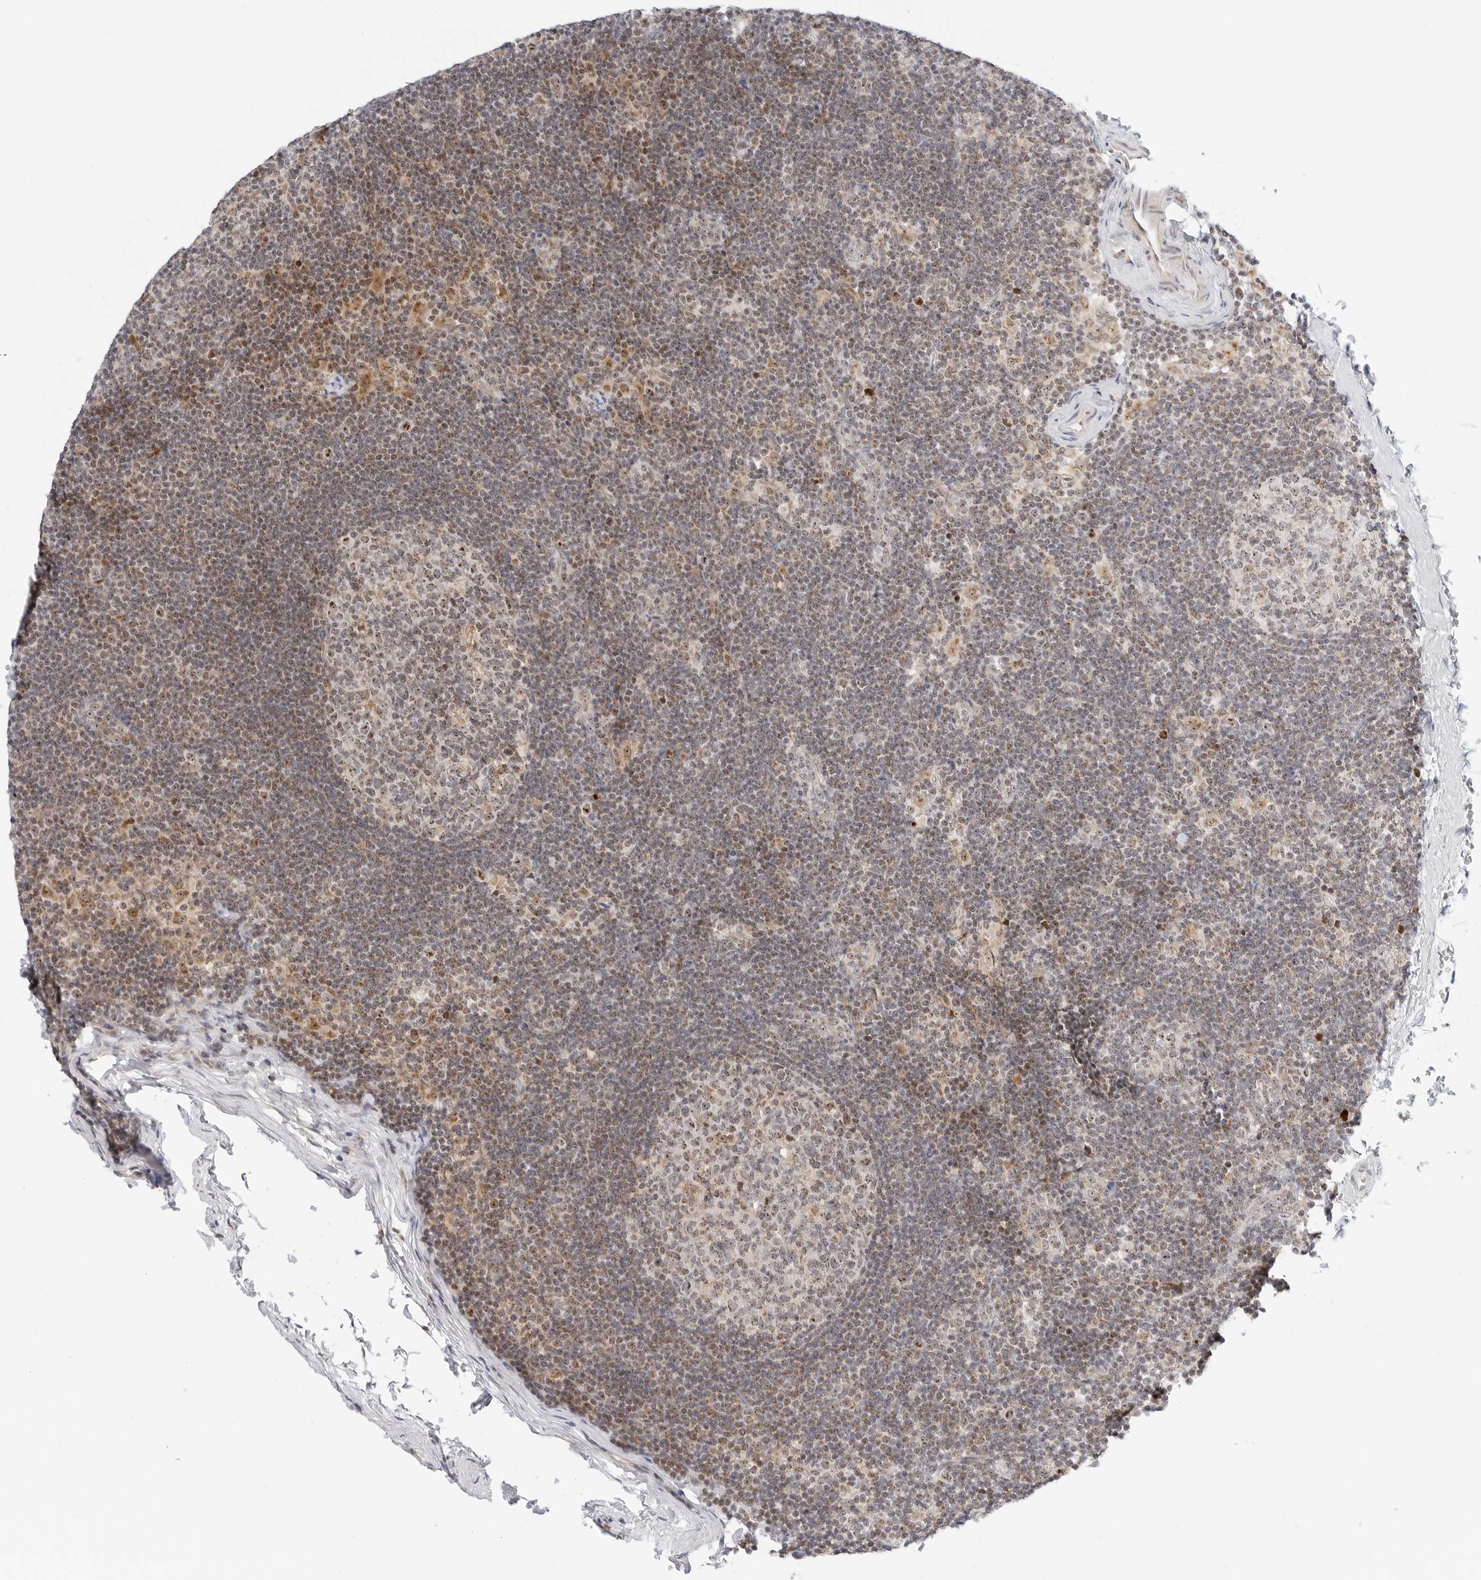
{"staining": {"intensity": "weak", "quantity": "25%-75%", "location": "nuclear"}, "tissue": "lymph node", "cell_type": "Germinal center cells", "image_type": "normal", "snomed": [{"axis": "morphology", "description": "Normal tissue, NOS"}, {"axis": "topography", "description": "Lymph node"}], "caption": "Lymph node stained with a protein marker demonstrates weak staining in germinal center cells.", "gene": "RIMKLA", "patient": {"sex": "female", "age": 22}}